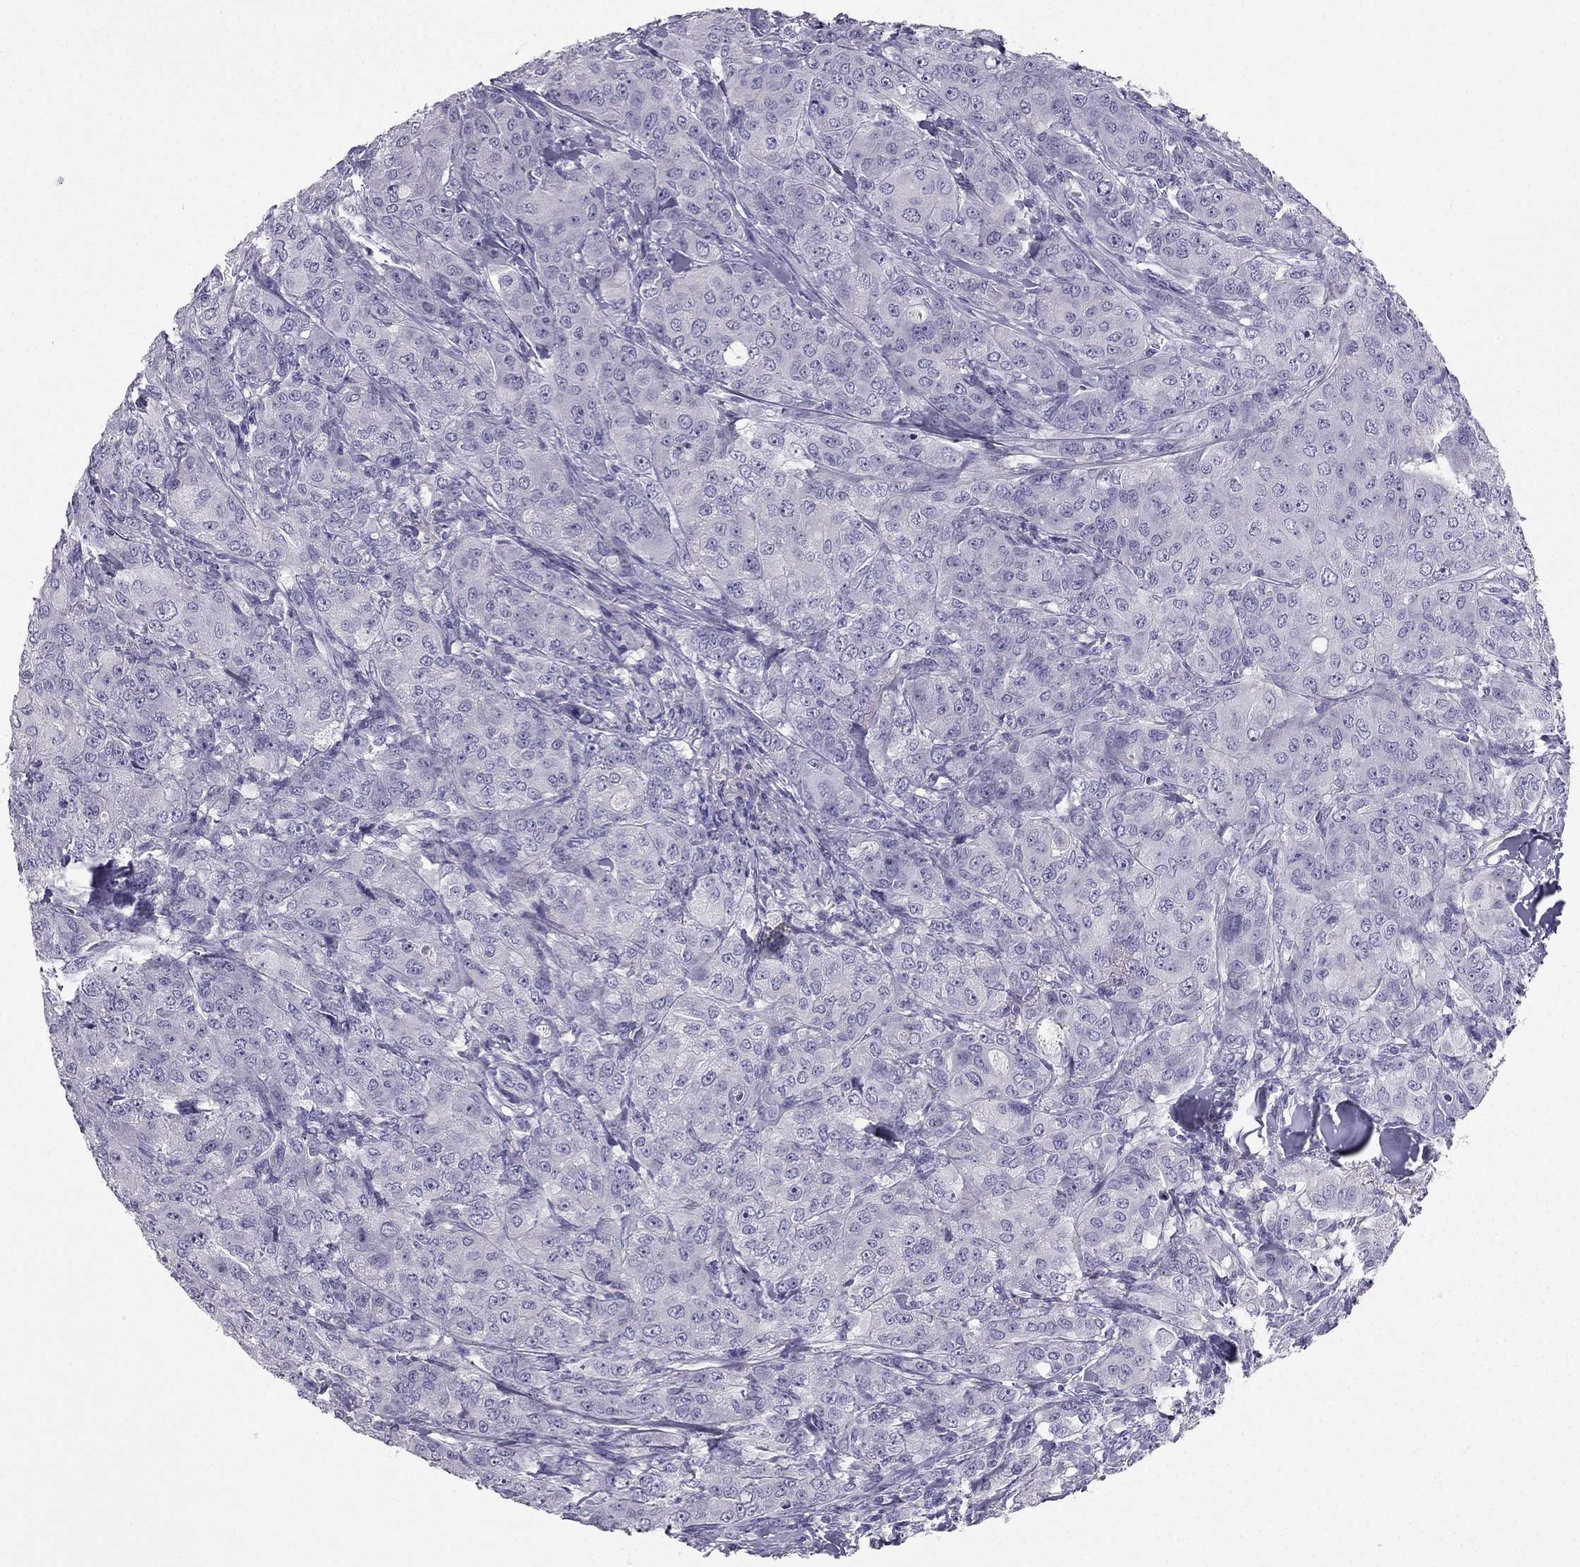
{"staining": {"intensity": "negative", "quantity": "none", "location": "none"}, "tissue": "breast cancer", "cell_type": "Tumor cells", "image_type": "cancer", "snomed": [{"axis": "morphology", "description": "Duct carcinoma"}, {"axis": "topography", "description": "Breast"}], "caption": "There is no significant expression in tumor cells of breast cancer (intraductal carcinoma).", "gene": "LMTK3", "patient": {"sex": "female", "age": 43}}